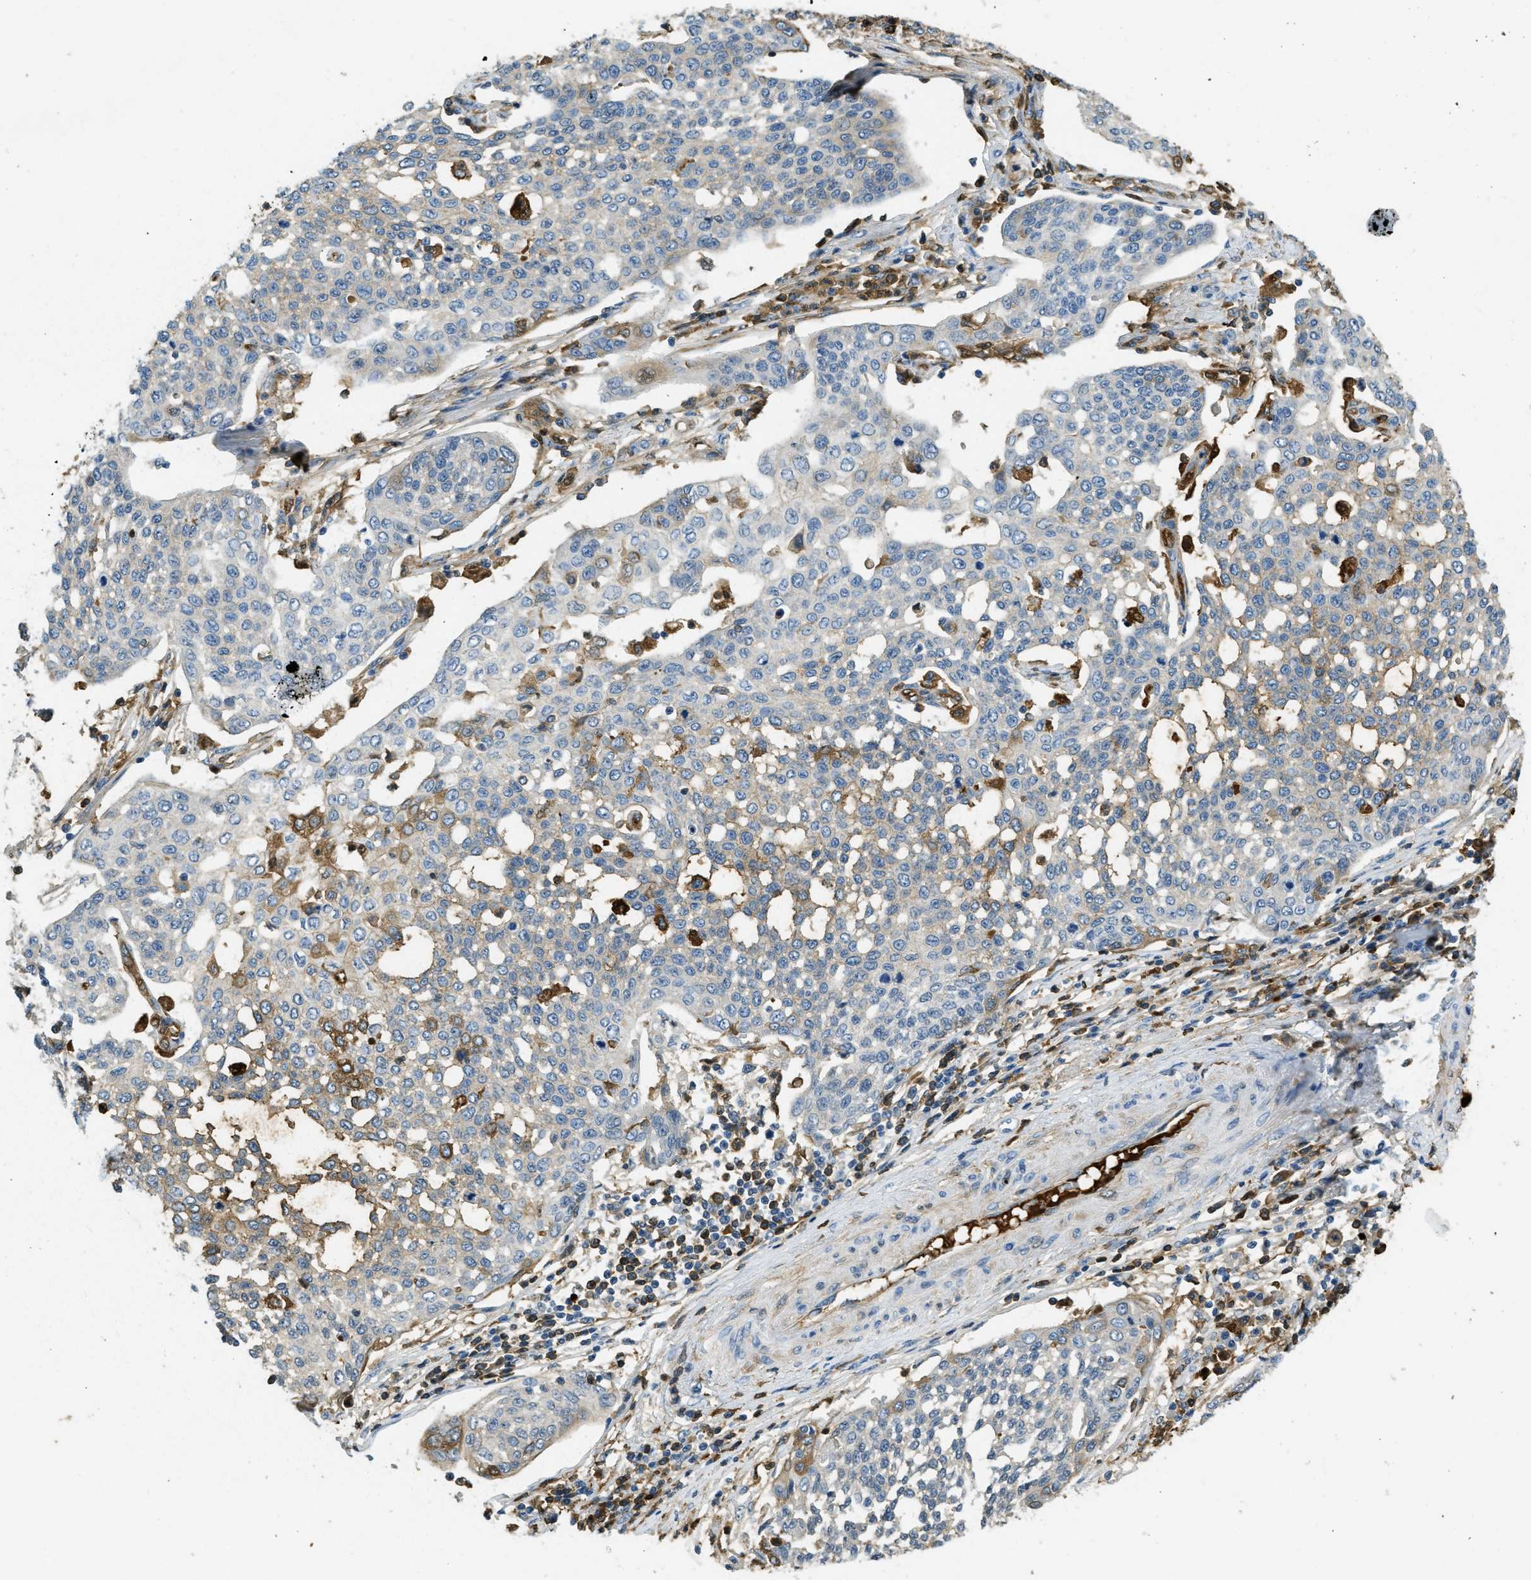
{"staining": {"intensity": "weak", "quantity": "<25%", "location": "cytoplasmic/membranous"}, "tissue": "cervical cancer", "cell_type": "Tumor cells", "image_type": "cancer", "snomed": [{"axis": "morphology", "description": "Squamous cell carcinoma, NOS"}, {"axis": "topography", "description": "Cervix"}], "caption": "IHC of squamous cell carcinoma (cervical) demonstrates no staining in tumor cells.", "gene": "PRTN3", "patient": {"sex": "female", "age": 34}}